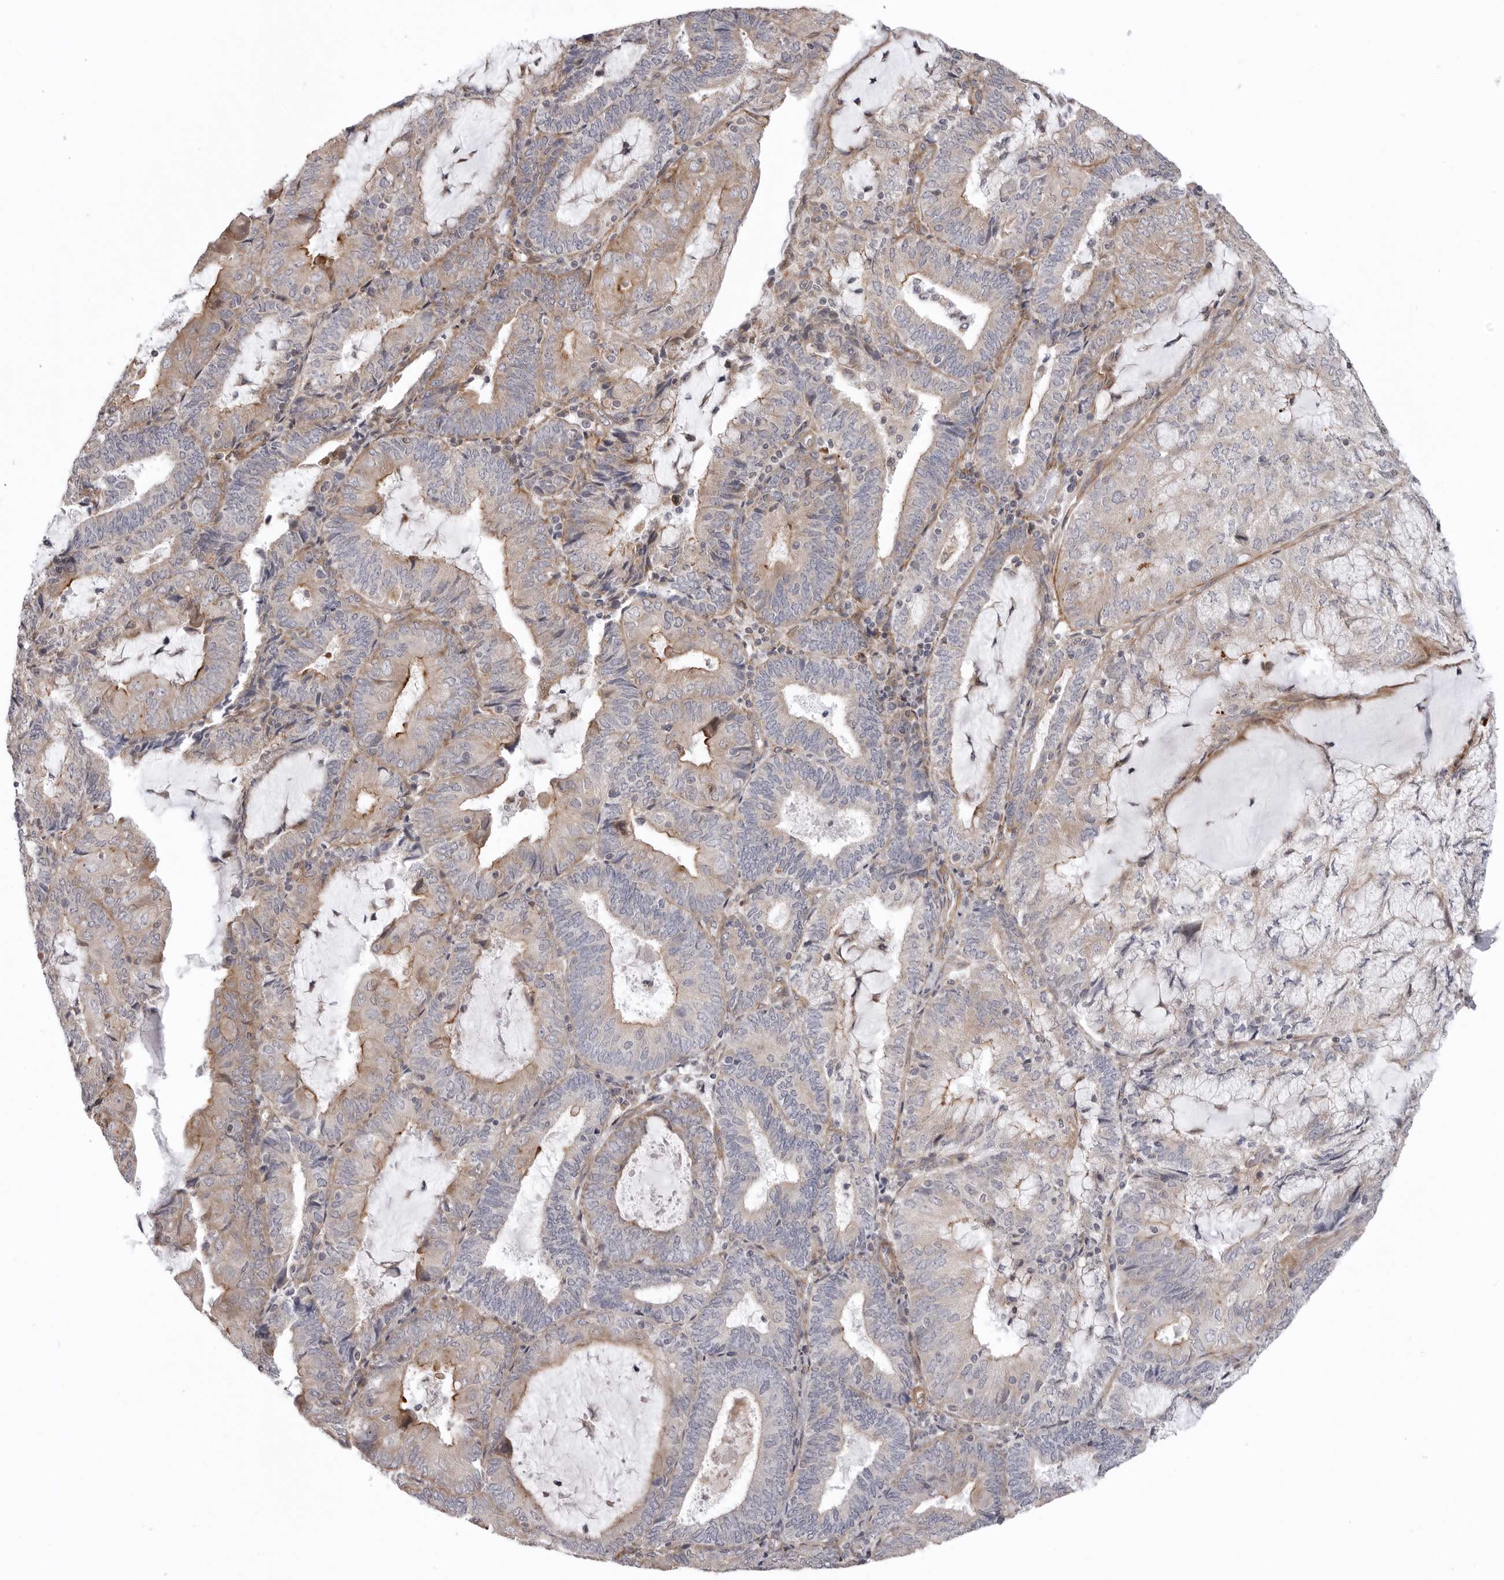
{"staining": {"intensity": "weak", "quantity": "25%-75%", "location": "cytoplasmic/membranous"}, "tissue": "endometrial cancer", "cell_type": "Tumor cells", "image_type": "cancer", "snomed": [{"axis": "morphology", "description": "Adenocarcinoma, NOS"}, {"axis": "topography", "description": "Endometrium"}], "caption": "DAB immunohistochemical staining of endometrial cancer demonstrates weak cytoplasmic/membranous protein expression in about 25%-75% of tumor cells.", "gene": "SCP2", "patient": {"sex": "female", "age": 81}}